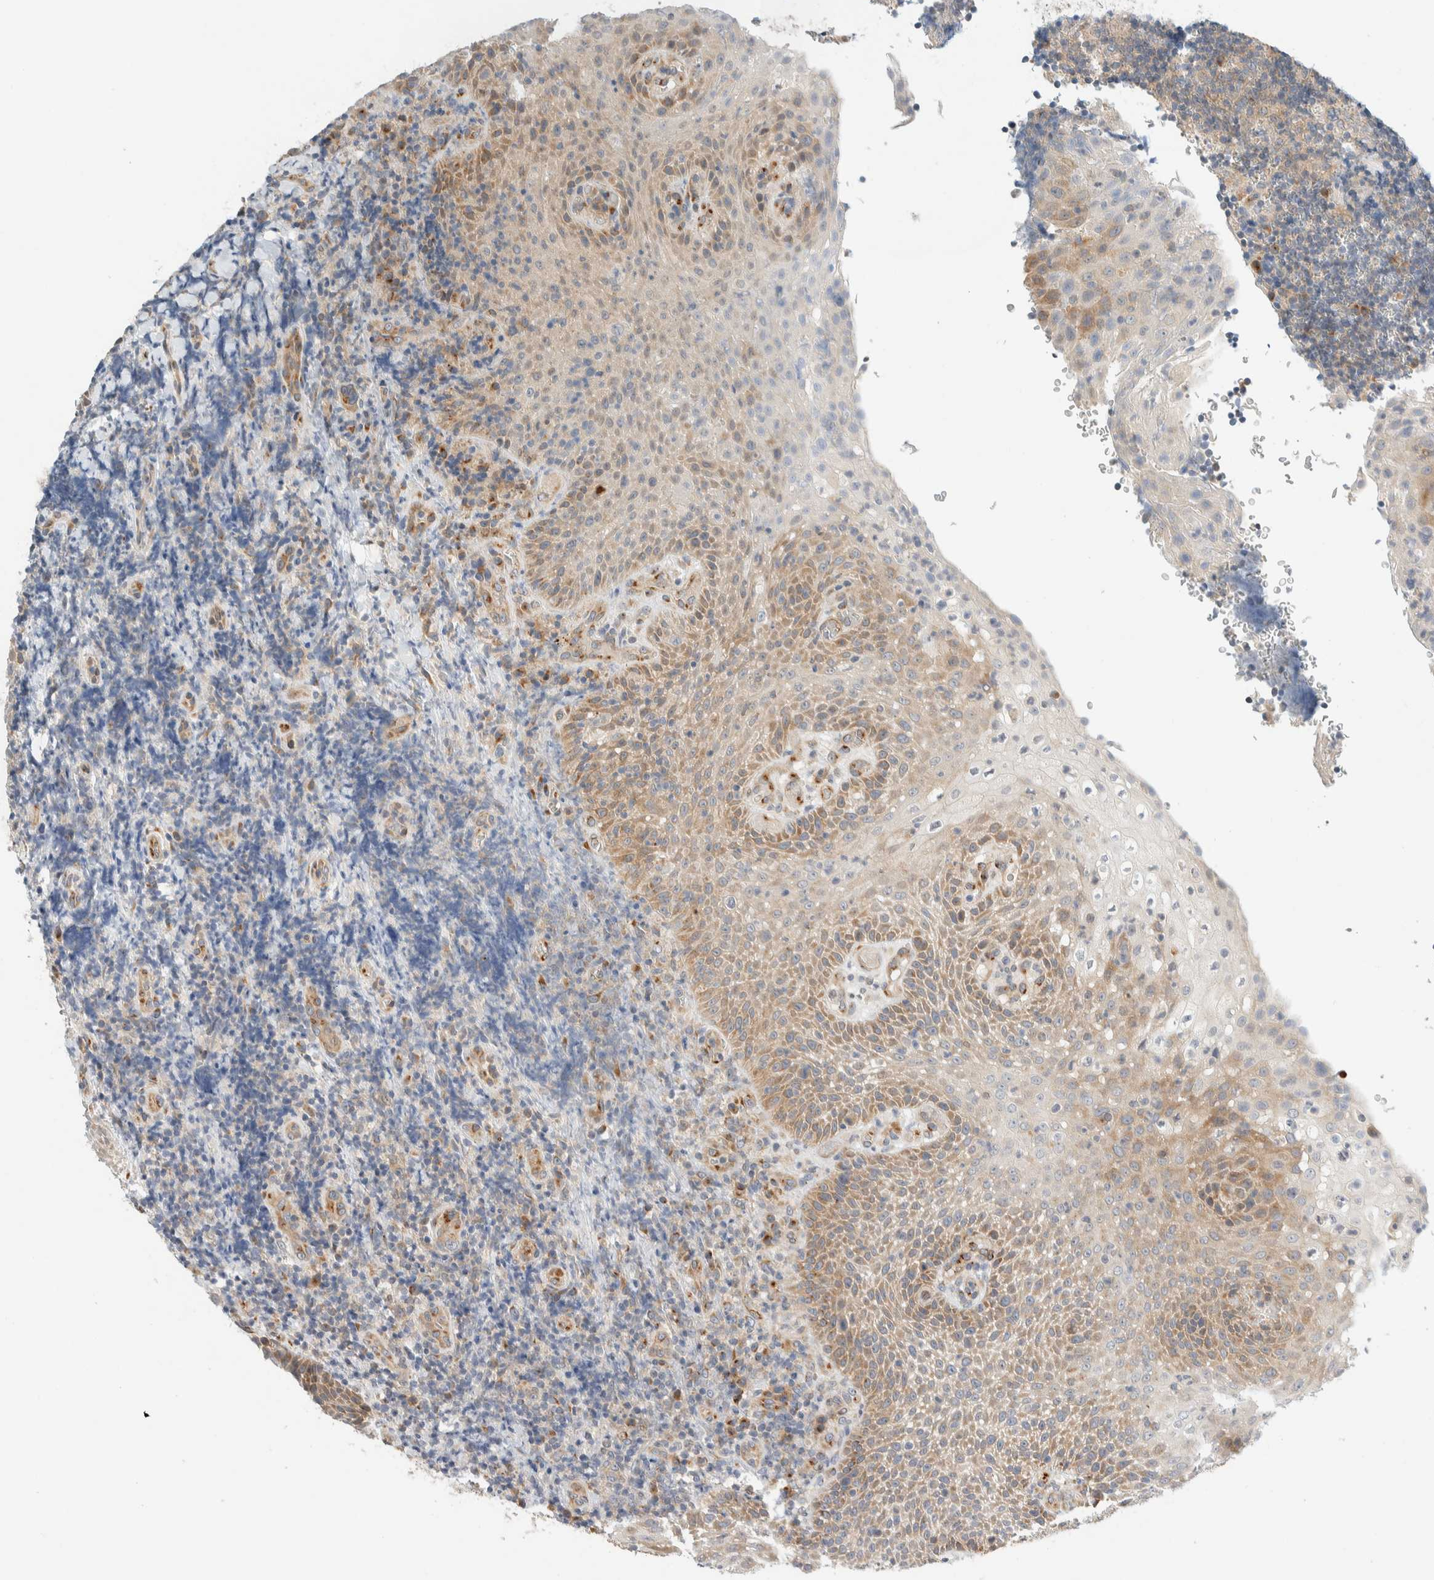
{"staining": {"intensity": "negative", "quantity": "none", "location": "none"}, "tissue": "lymphoma", "cell_type": "Tumor cells", "image_type": "cancer", "snomed": [{"axis": "morphology", "description": "Malignant lymphoma, non-Hodgkin's type, High grade"}, {"axis": "topography", "description": "Tonsil"}], "caption": "Immunohistochemistry image of high-grade malignant lymphoma, non-Hodgkin's type stained for a protein (brown), which demonstrates no staining in tumor cells.", "gene": "TMEM184B", "patient": {"sex": "female", "age": 36}}